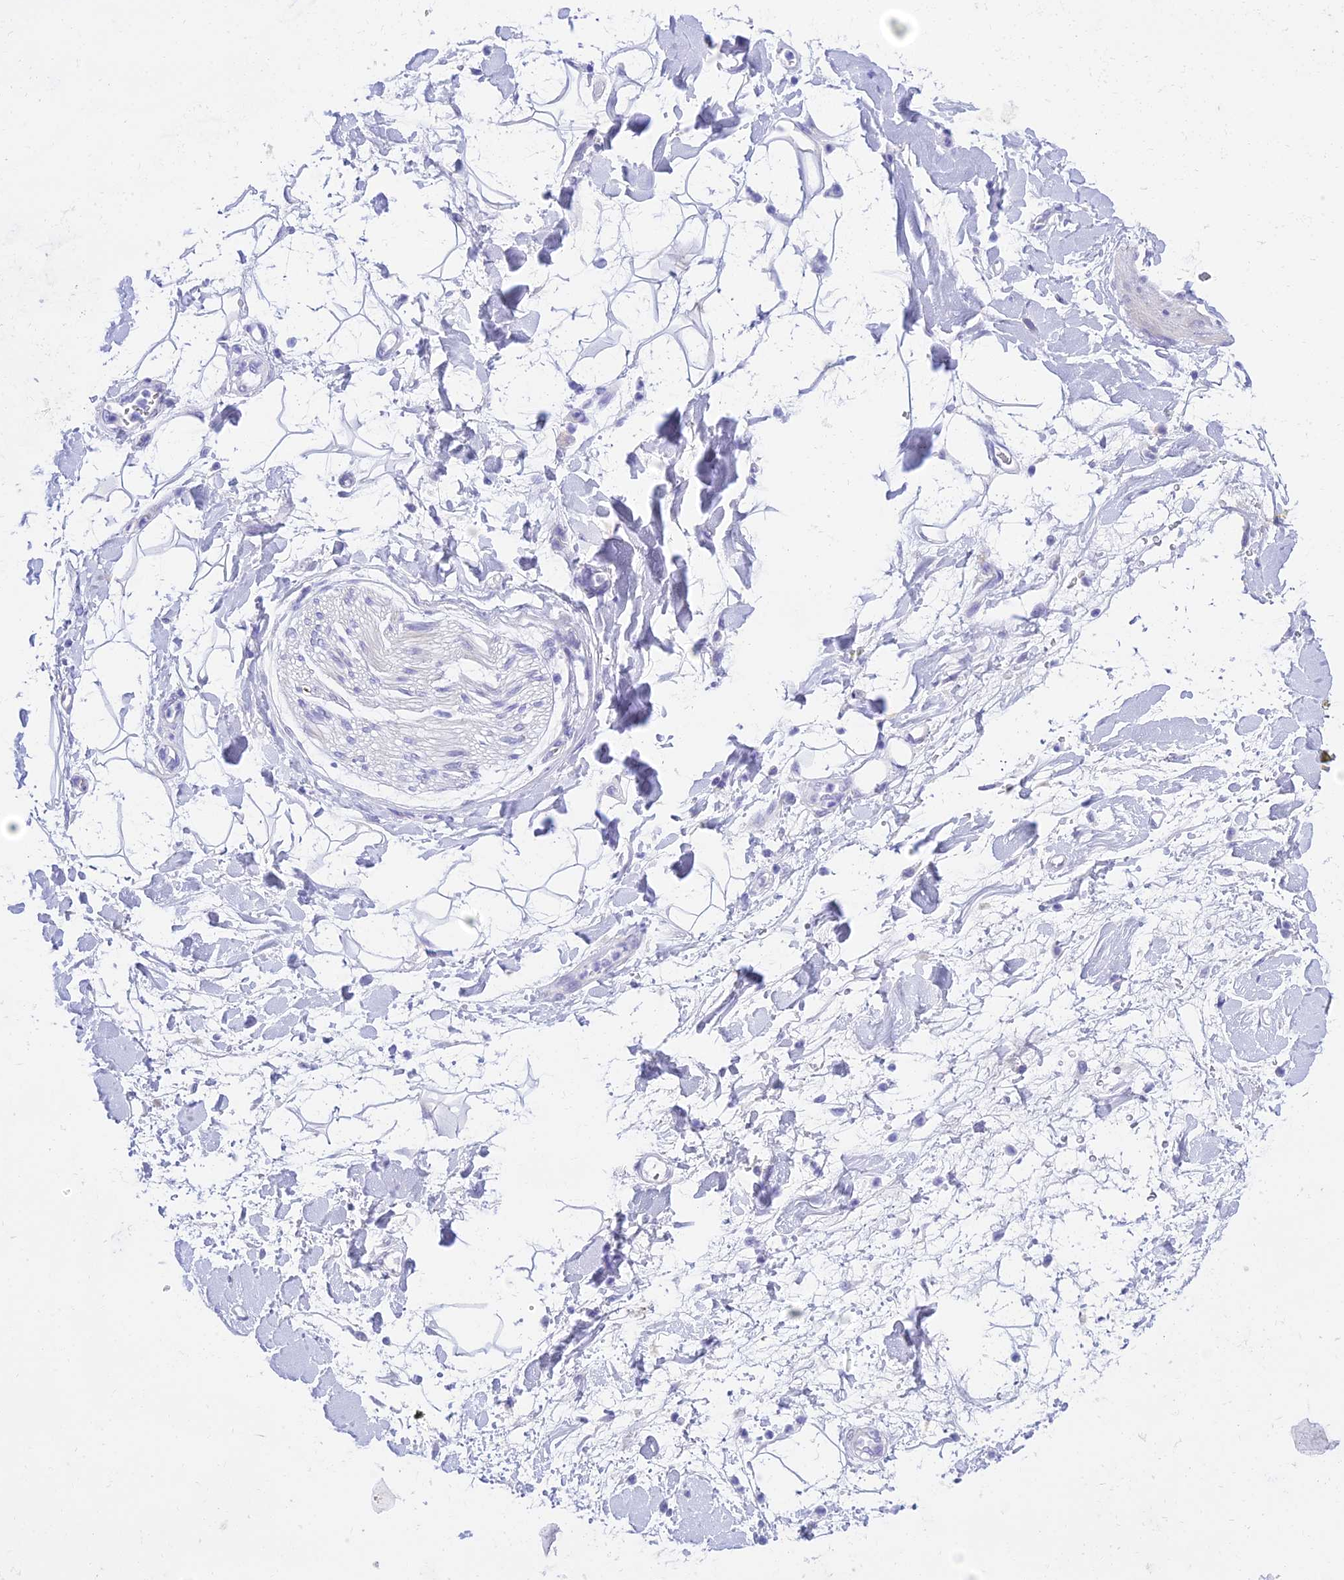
{"staining": {"intensity": "negative", "quantity": "none", "location": "none"}, "tissue": "adipose tissue", "cell_type": "Adipocytes", "image_type": "normal", "snomed": [{"axis": "morphology", "description": "Normal tissue, NOS"}, {"axis": "morphology", "description": "Adenocarcinoma, NOS"}, {"axis": "topography", "description": "Pancreas"}, {"axis": "topography", "description": "Peripheral nerve tissue"}], "caption": "The histopathology image demonstrates no significant expression in adipocytes of adipose tissue. (DAB immunohistochemistry visualized using brightfield microscopy, high magnification).", "gene": "TAC3", "patient": {"sex": "male", "age": 59}}